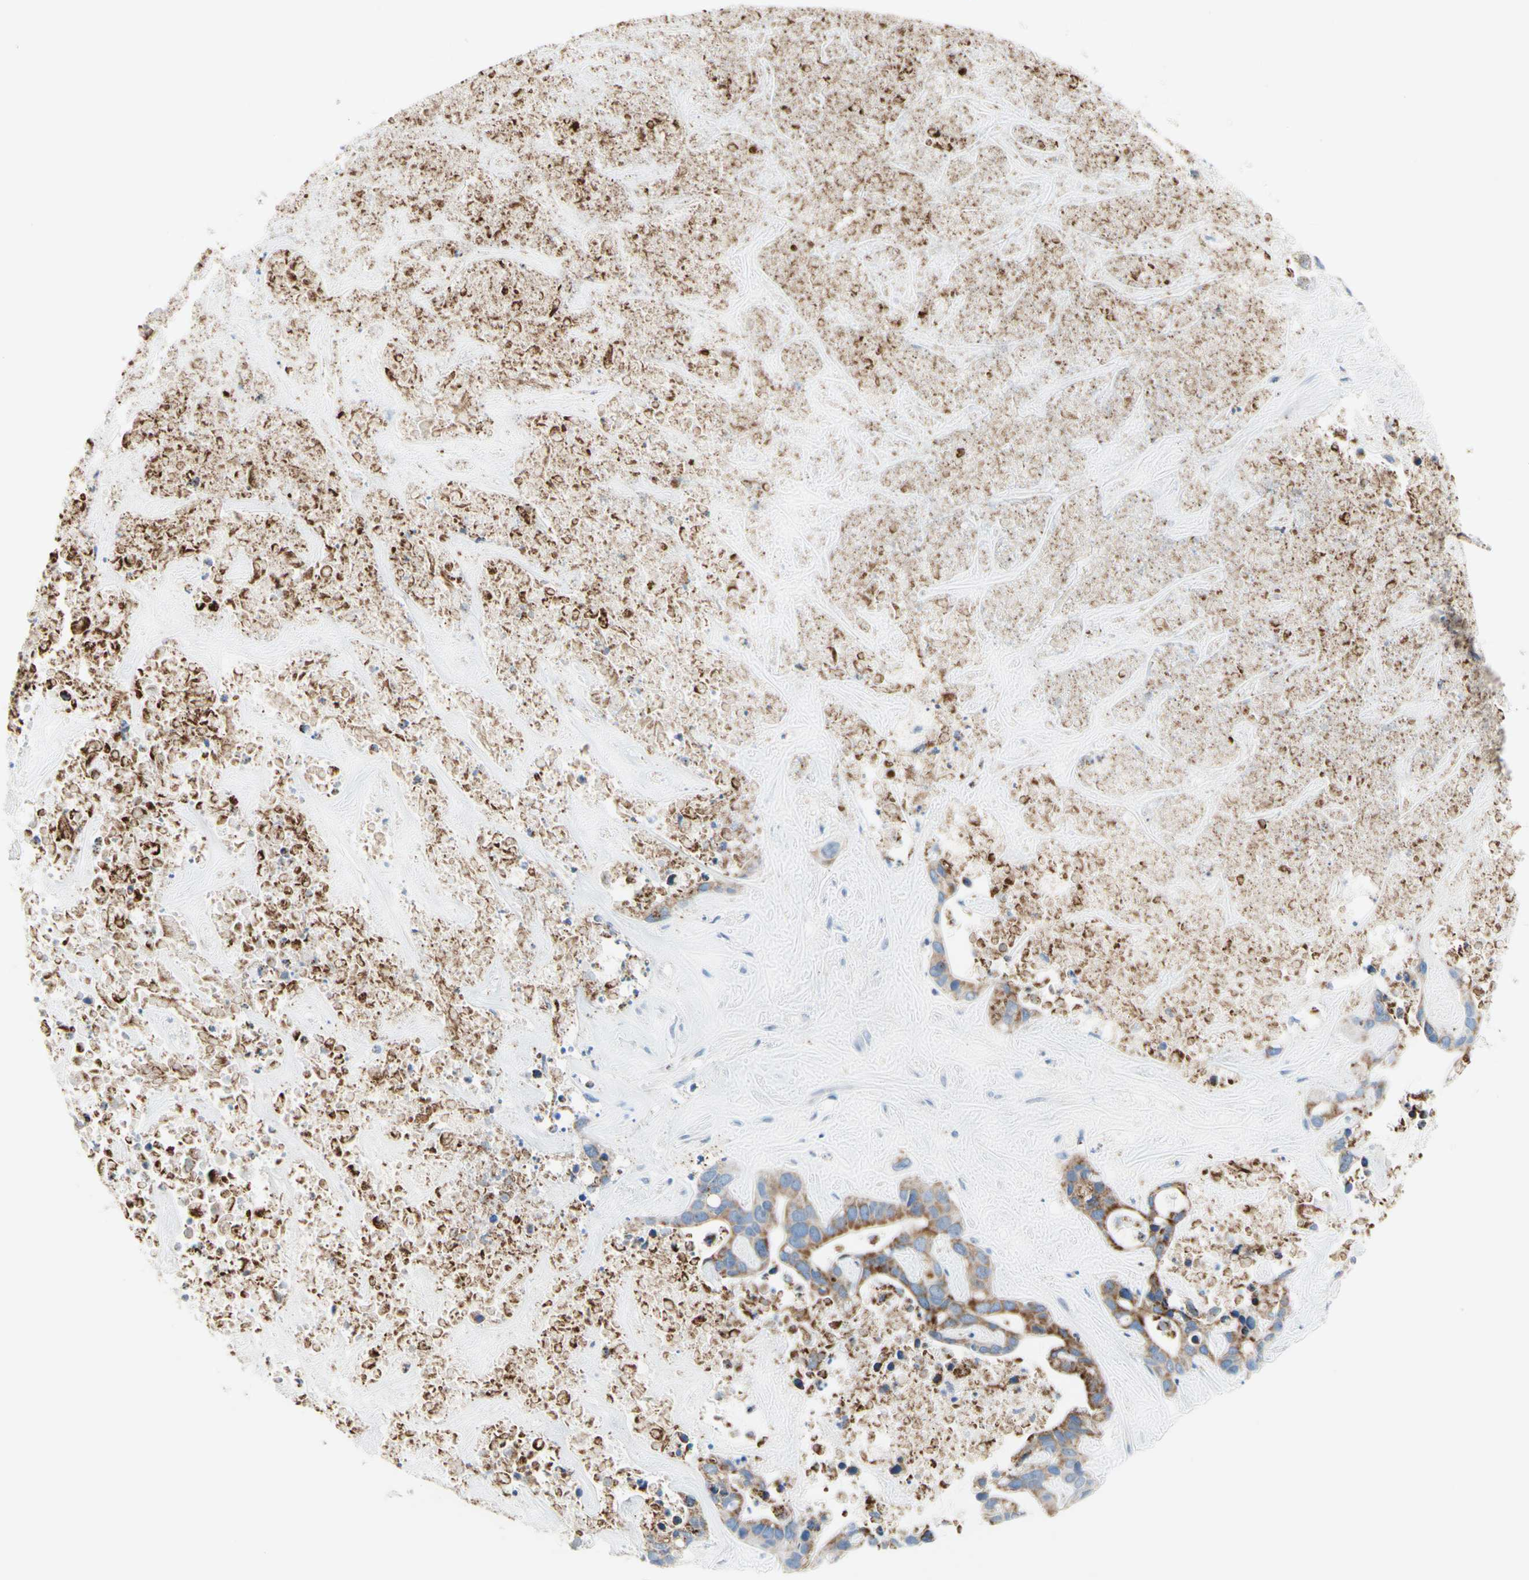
{"staining": {"intensity": "moderate", "quantity": "25%-75%", "location": "cytoplasmic/membranous"}, "tissue": "liver cancer", "cell_type": "Tumor cells", "image_type": "cancer", "snomed": [{"axis": "morphology", "description": "Cholangiocarcinoma"}, {"axis": "topography", "description": "Liver"}], "caption": "IHC (DAB) staining of cholangiocarcinoma (liver) displays moderate cytoplasmic/membranous protein staining in about 25%-75% of tumor cells. Nuclei are stained in blue.", "gene": "CYSLTR1", "patient": {"sex": "female", "age": 65}}